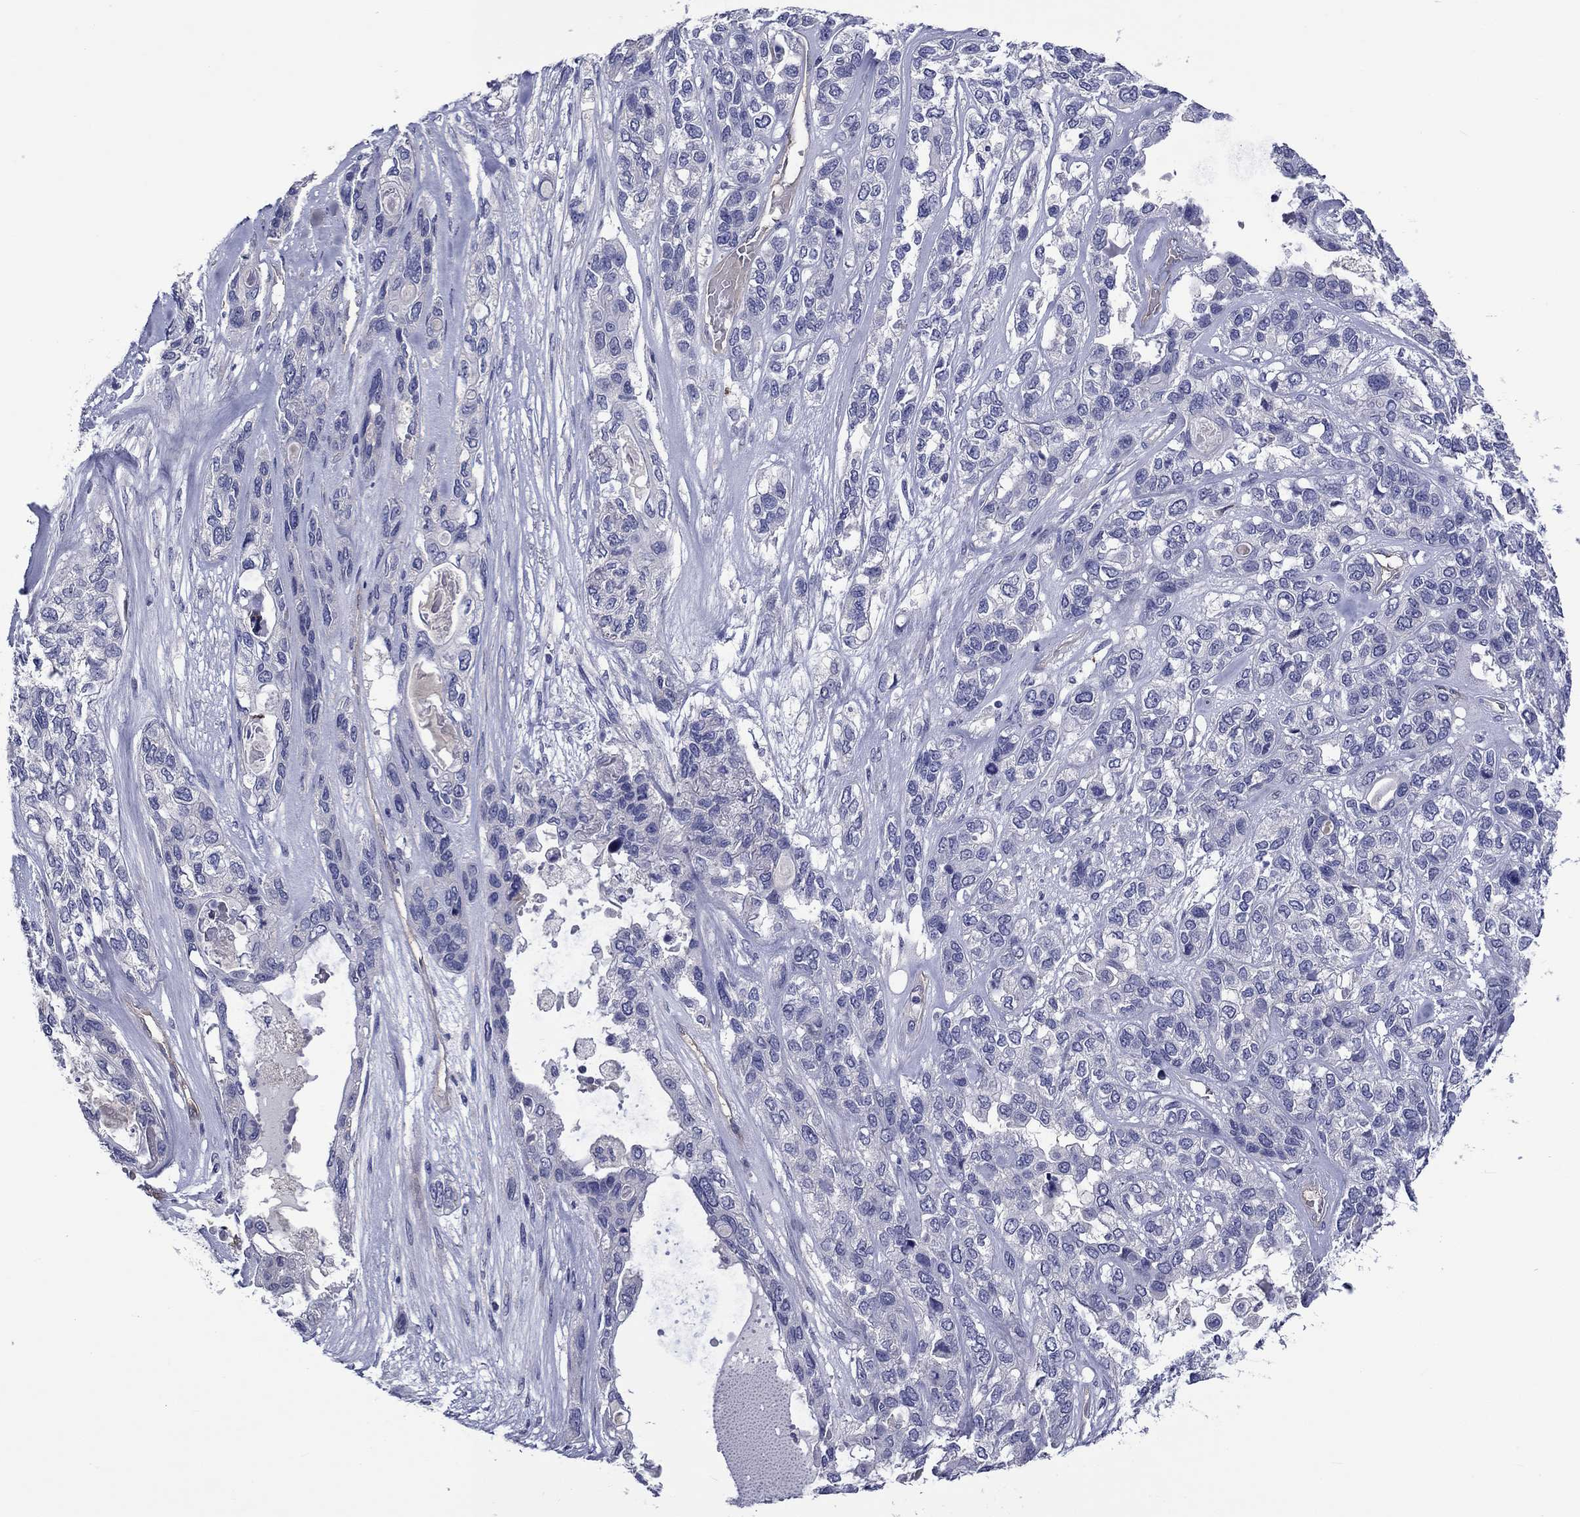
{"staining": {"intensity": "negative", "quantity": "none", "location": "none"}, "tissue": "lung cancer", "cell_type": "Tumor cells", "image_type": "cancer", "snomed": [{"axis": "morphology", "description": "Squamous cell carcinoma, NOS"}, {"axis": "topography", "description": "Lung"}], "caption": "The image demonstrates no staining of tumor cells in lung cancer (squamous cell carcinoma).", "gene": "CNDP1", "patient": {"sex": "female", "age": 70}}